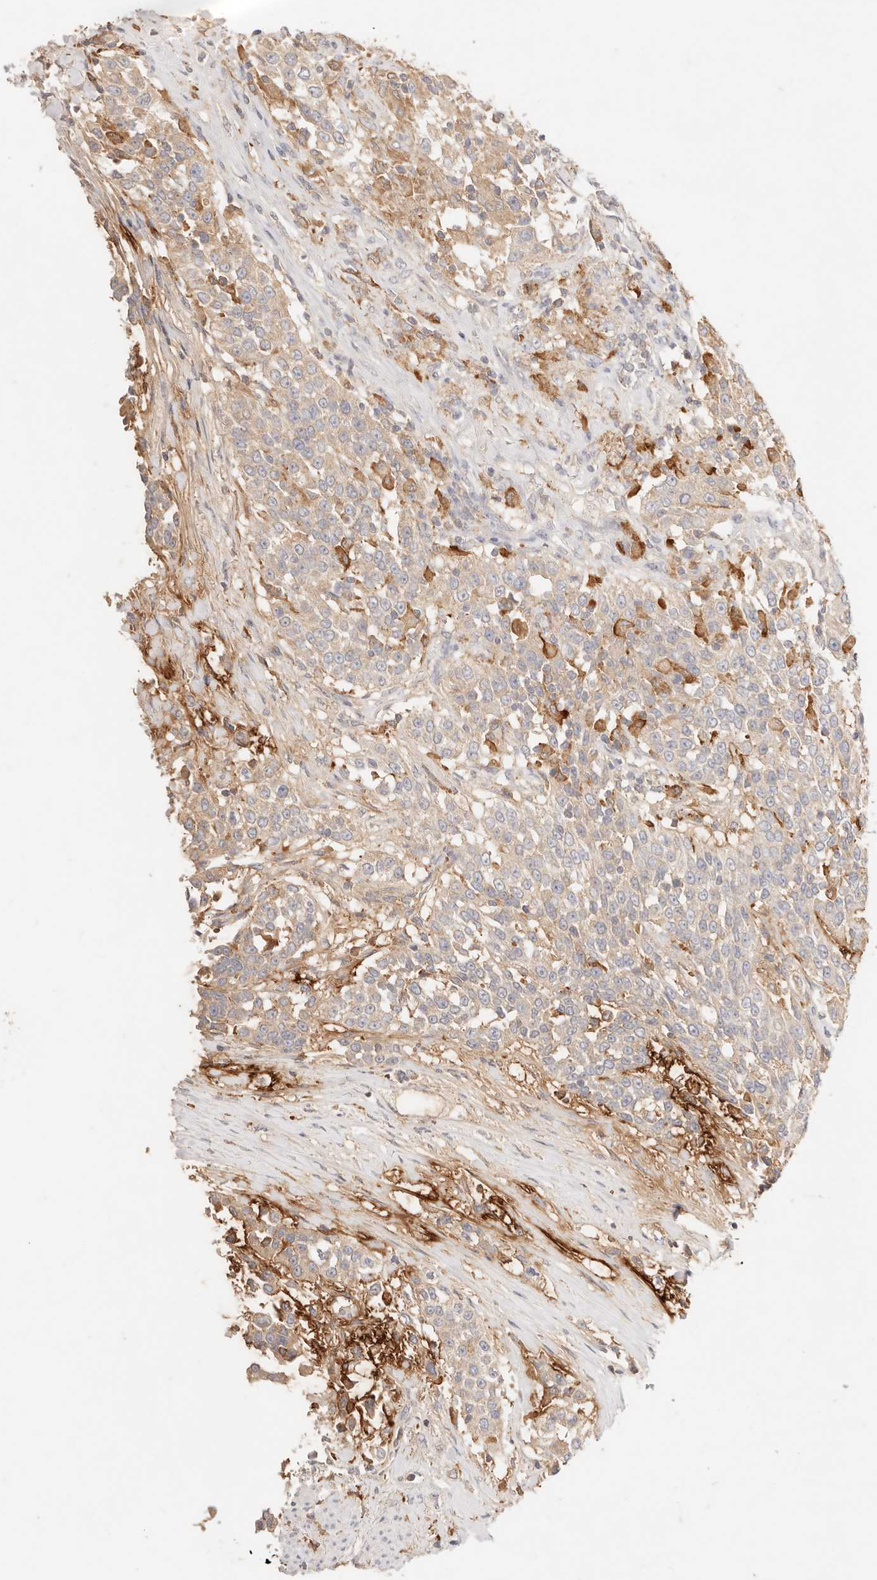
{"staining": {"intensity": "weak", "quantity": ">75%", "location": "cytoplasmic/membranous"}, "tissue": "urothelial cancer", "cell_type": "Tumor cells", "image_type": "cancer", "snomed": [{"axis": "morphology", "description": "Urothelial carcinoma, High grade"}, {"axis": "topography", "description": "Urinary bladder"}], "caption": "Urothelial cancer stained with IHC demonstrates weak cytoplasmic/membranous positivity in approximately >75% of tumor cells. The staining was performed using DAB, with brown indicating positive protein expression. Nuclei are stained blue with hematoxylin.", "gene": "HK2", "patient": {"sex": "female", "age": 80}}